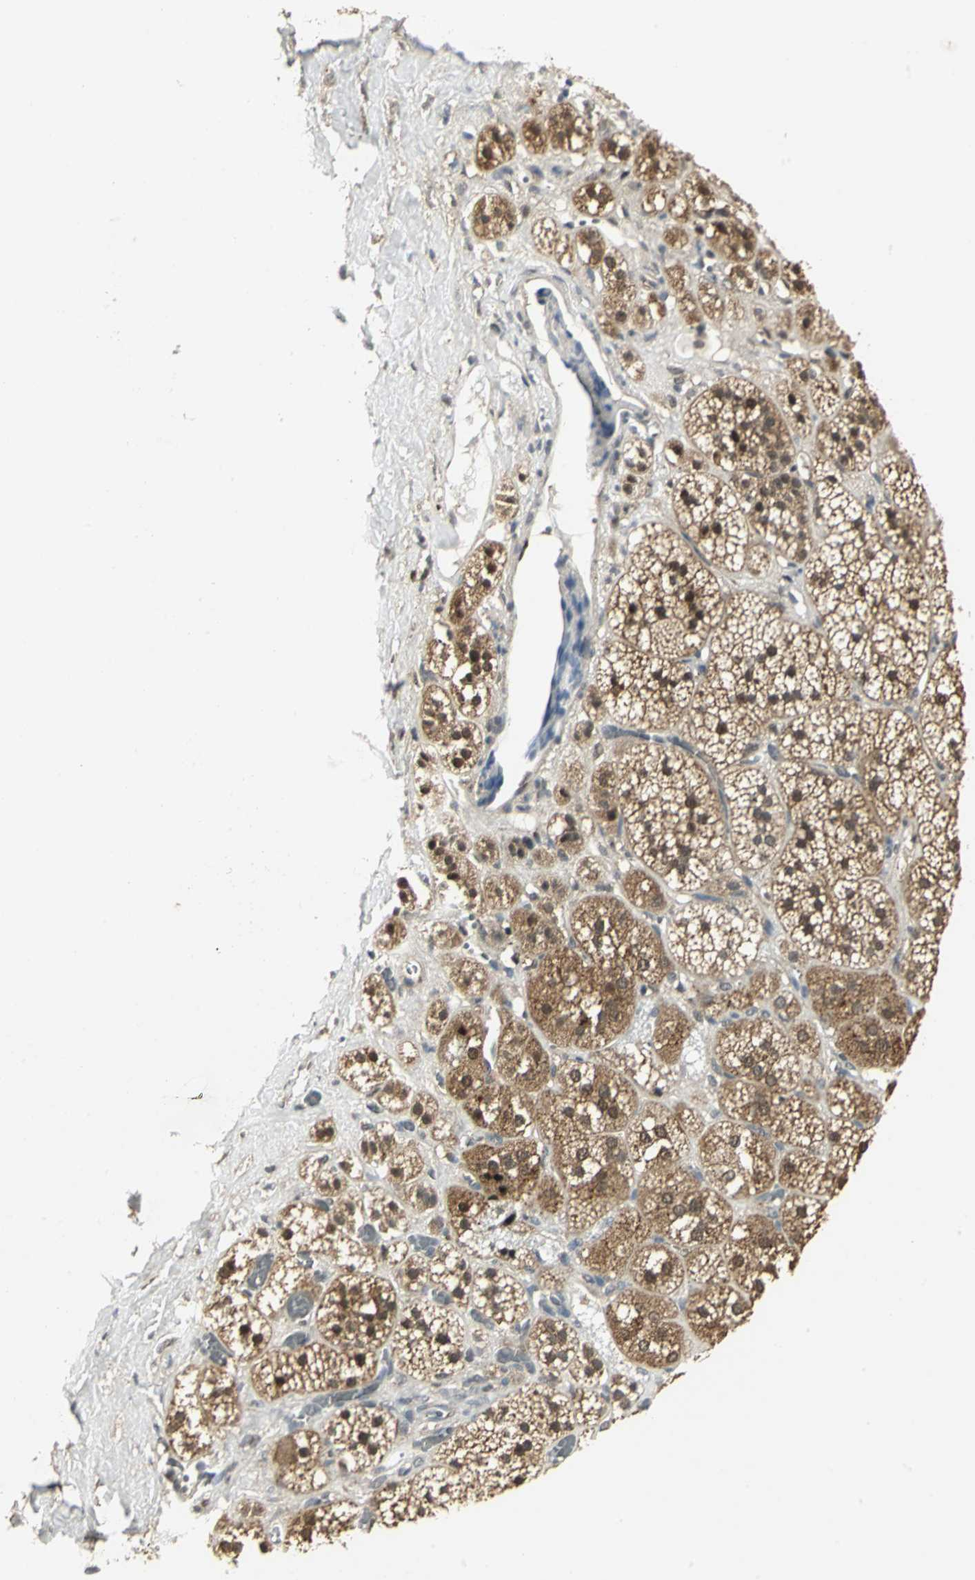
{"staining": {"intensity": "strong", "quantity": ">75%", "location": "cytoplasmic/membranous,nuclear"}, "tissue": "adrenal gland", "cell_type": "Glandular cells", "image_type": "normal", "snomed": [{"axis": "morphology", "description": "Normal tissue, NOS"}, {"axis": "topography", "description": "Adrenal gland"}], "caption": "Immunohistochemical staining of benign human adrenal gland displays high levels of strong cytoplasmic/membranous,nuclear staining in about >75% of glandular cells.", "gene": "PSMC4", "patient": {"sex": "female", "age": 71}}